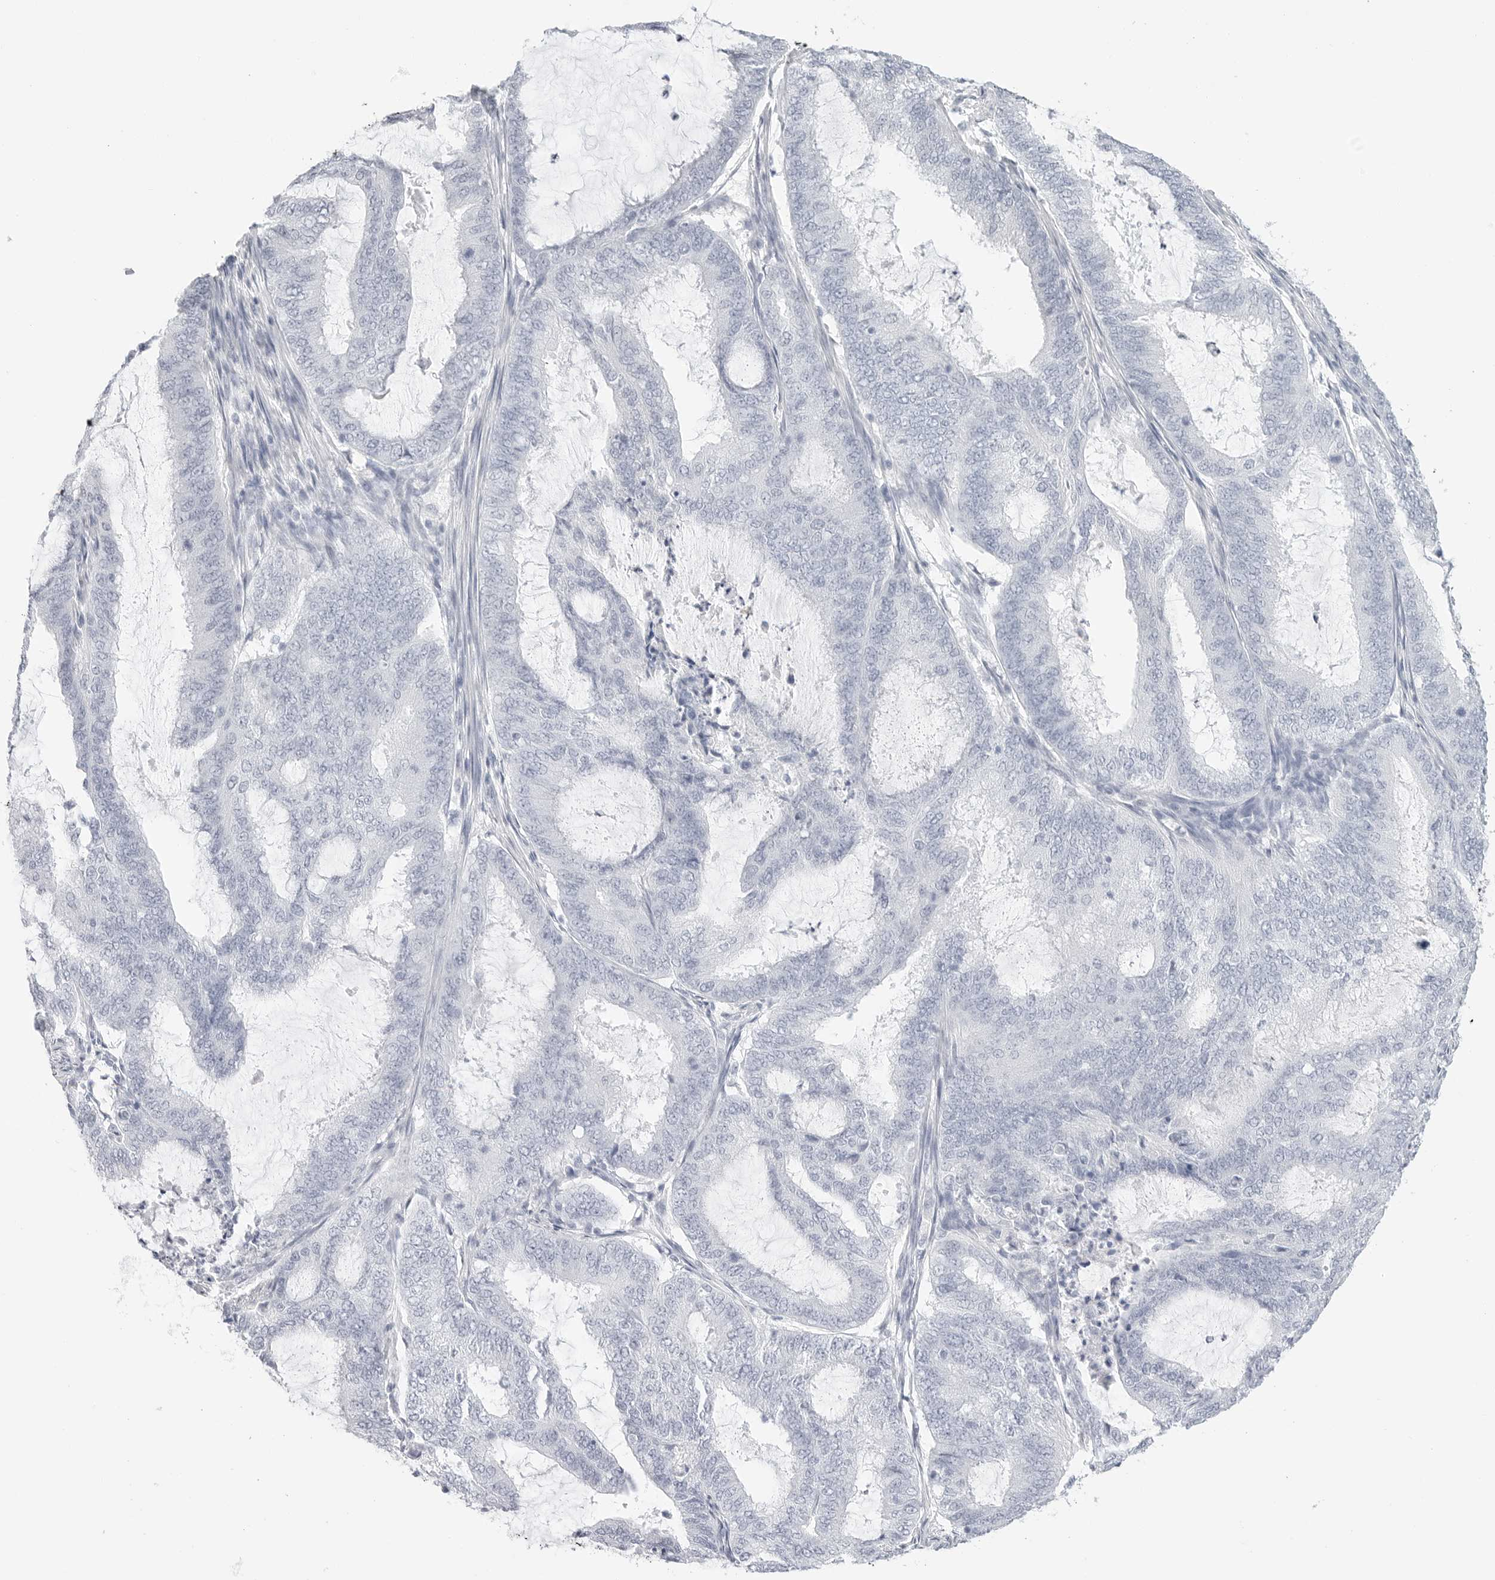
{"staining": {"intensity": "negative", "quantity": "none", "location": "none"}, "tissue": "endometrial cancer", "cell_type": "Tumor cells", "image_type": "cancer", "snomed": [{"axis": "morphology", "description": "Adenocarcinoma, NOS"}, {"axis": "topography", "description": "Endometrium"}], "caption": "There is no significant expression in tumor cells of endometrial cancer (adenocarcinoma).", "gene": "HMGCS2", "patient": {"sex": "female", "age": 51}}